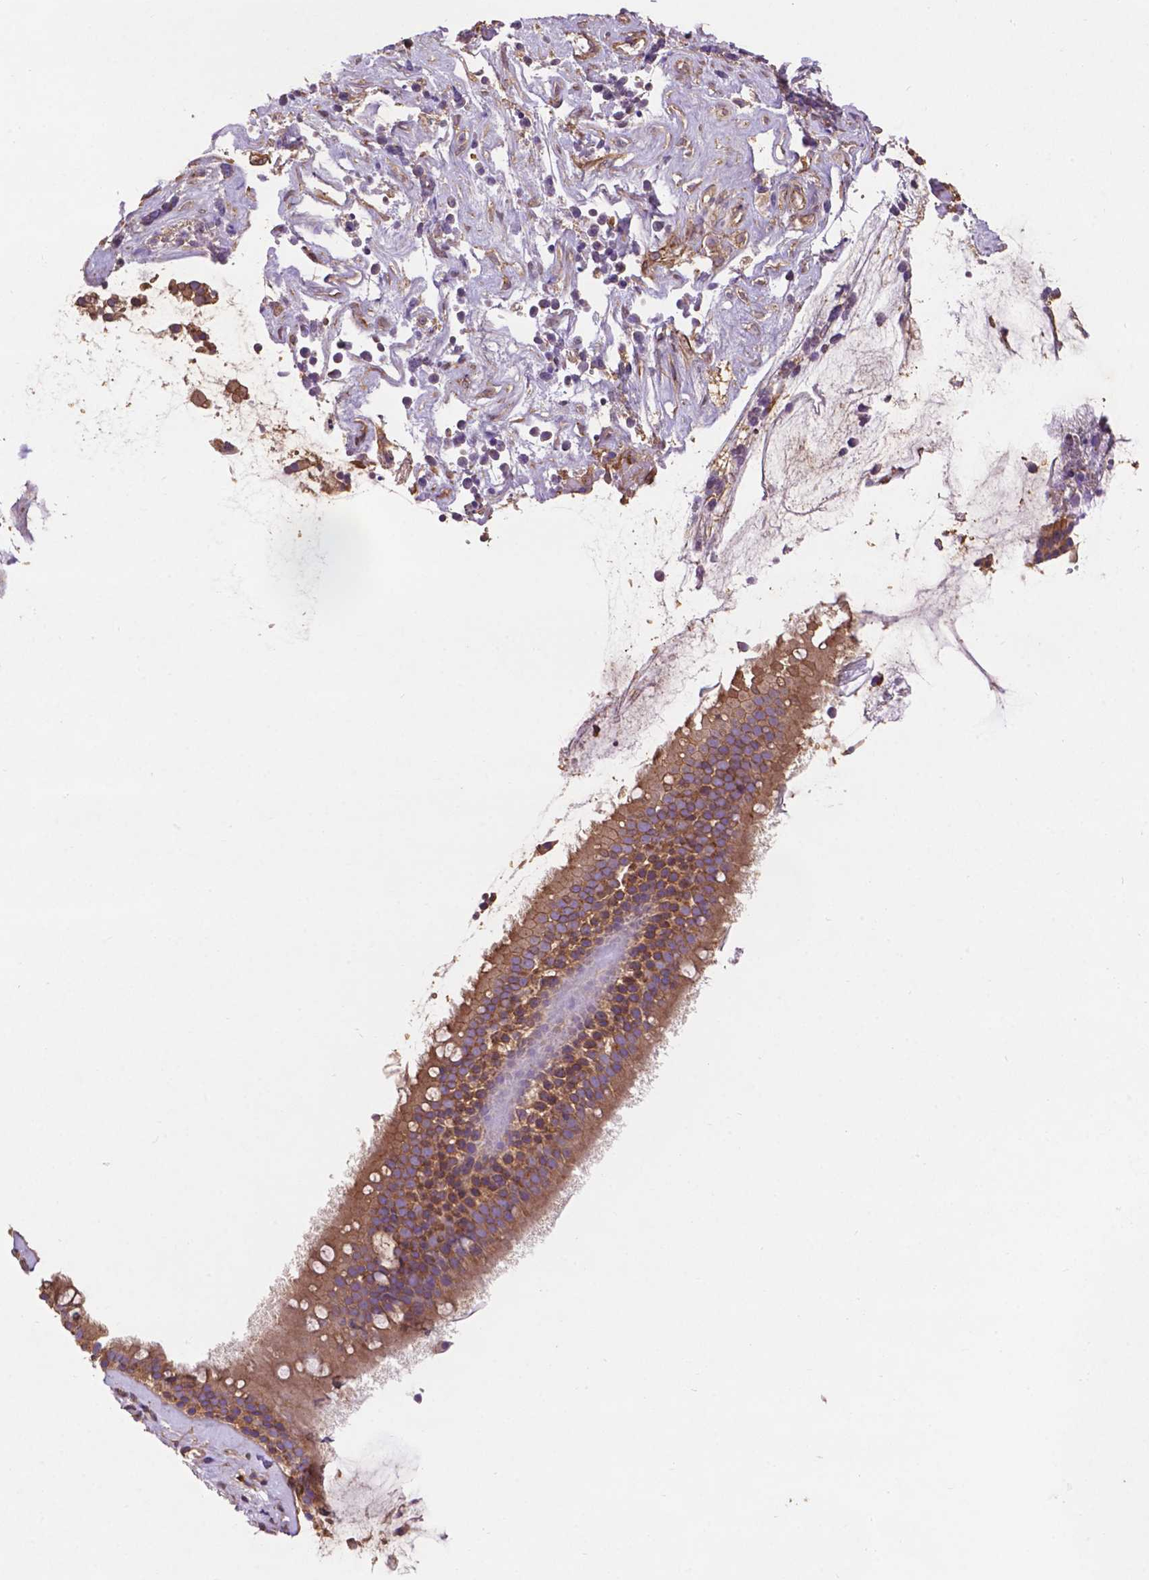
{"staining": {"intensity": "moderate", "quantity": ">75%", "location": "cytoplasmic/membranous"}, "tissue": "nasopharynx", "cell_type": "Respiratory epithelial cells", "image_type": "normal", "snomed": [{"axis": "morphology", "description": "Normal tissue, NOS"}, {"axis": "topography", "description": "Nasopharynx"}], "caption": "Normal nasopharynx reveals moderate cytoplasmic/membranous staining in approximately >75% of respiratory epithelial cells, visualized by immunohistochemistry. (brown staining indicates protein expression, while blue staining denotes nuclei).", "gene": "CCDC71L", "patient": {"sex": "male", "age": 68}}